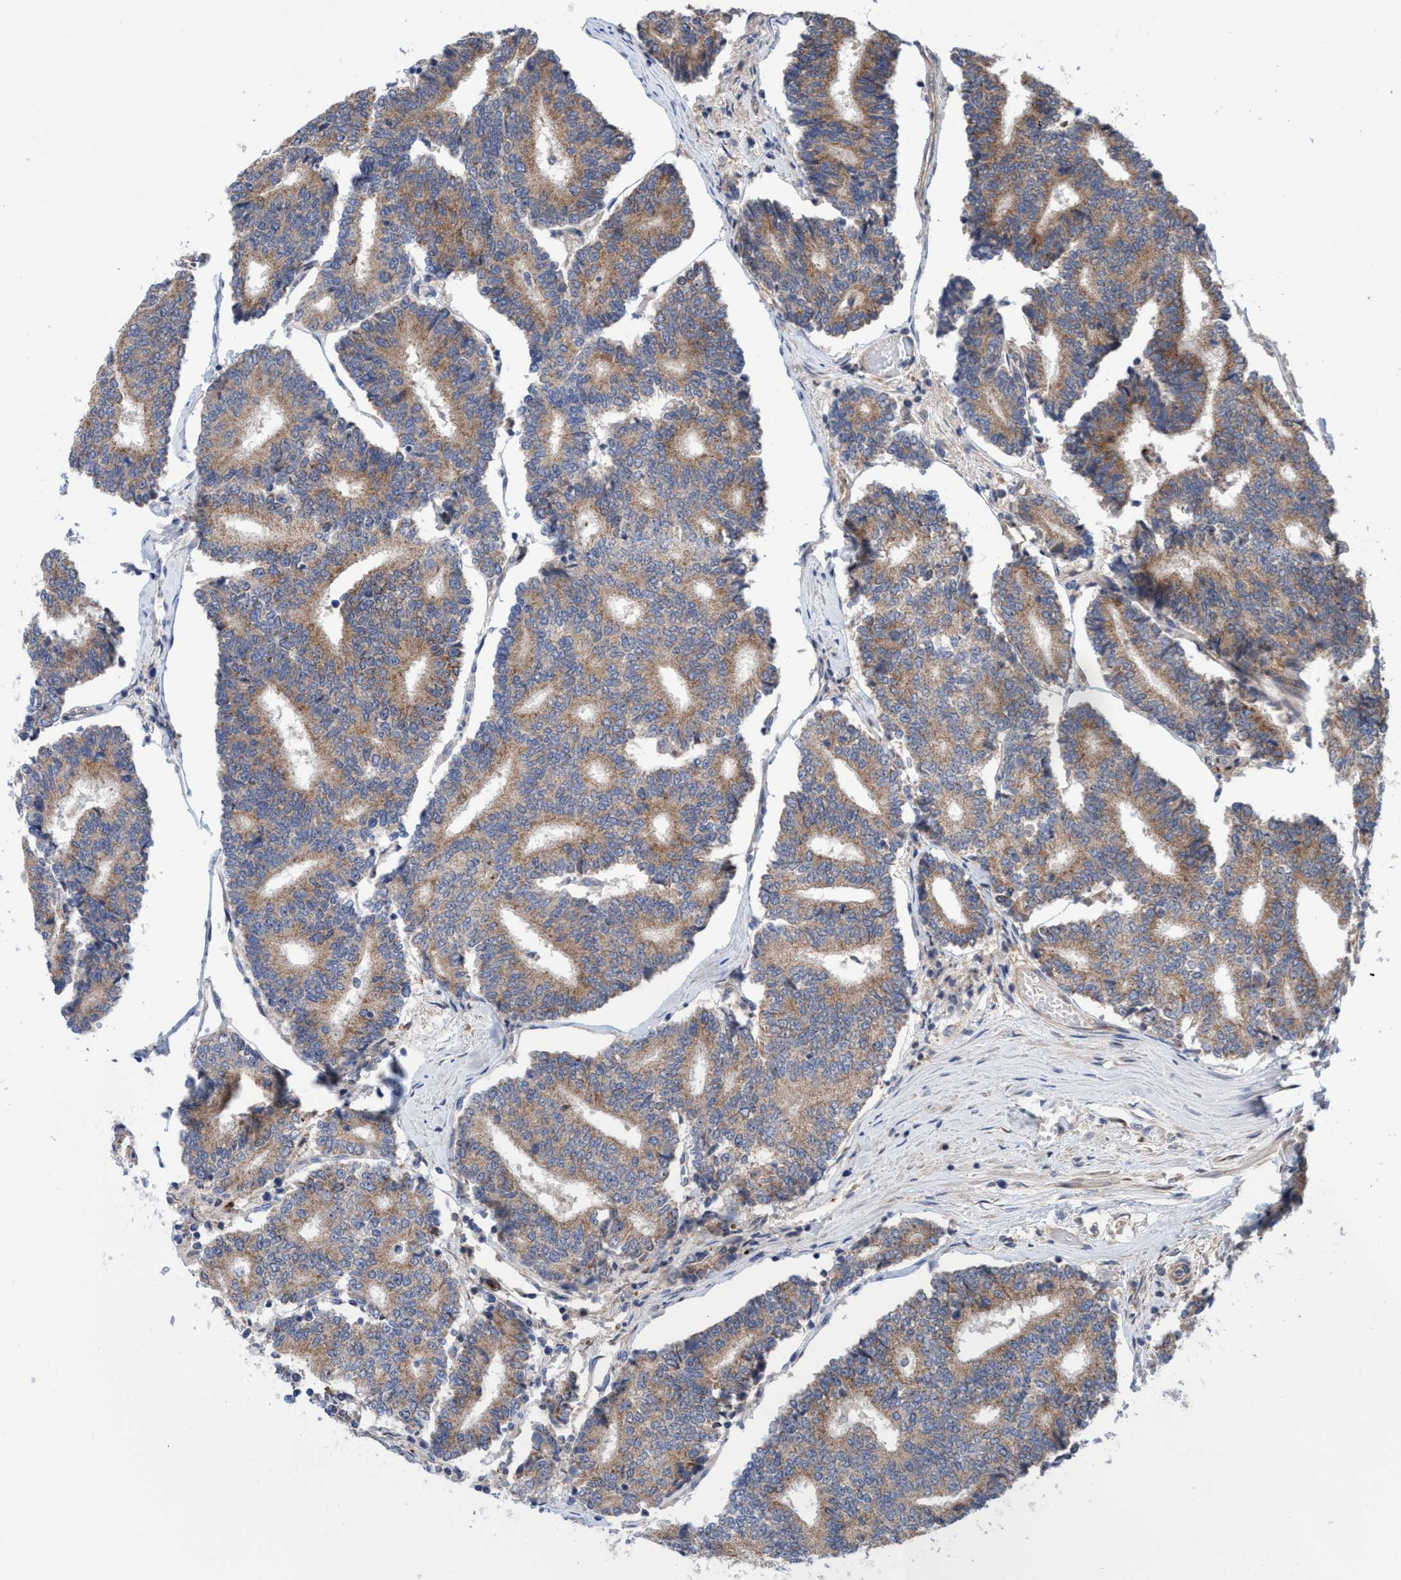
{"staining": {"intensity": "moderate", "quantity": ">75%", "location": "cytoplasmic/membranous"}, "tissue": "prostate cancer", "cell_type": "Tumor cells", "image_type": "cancer", "snomed": [{"axis": "morphology", "description": "Normal tissue, NOS"}, {"axis": "morphology", "description": "Adenocarcinoma, High grade"}, {"axis": "topography", "description": "Prostate"}, {"axis": "topography", "description": "Seminal veicle"}], "caption": "Human adenocarcinoma (high-grade) (prostate) stained with a brown dye reveals moderate cytoplasmic/membranous positive staining in approximately >75% of tumor cells.", "gene": "P2RY14", "patient": {"sex": "male", "age": 55}}